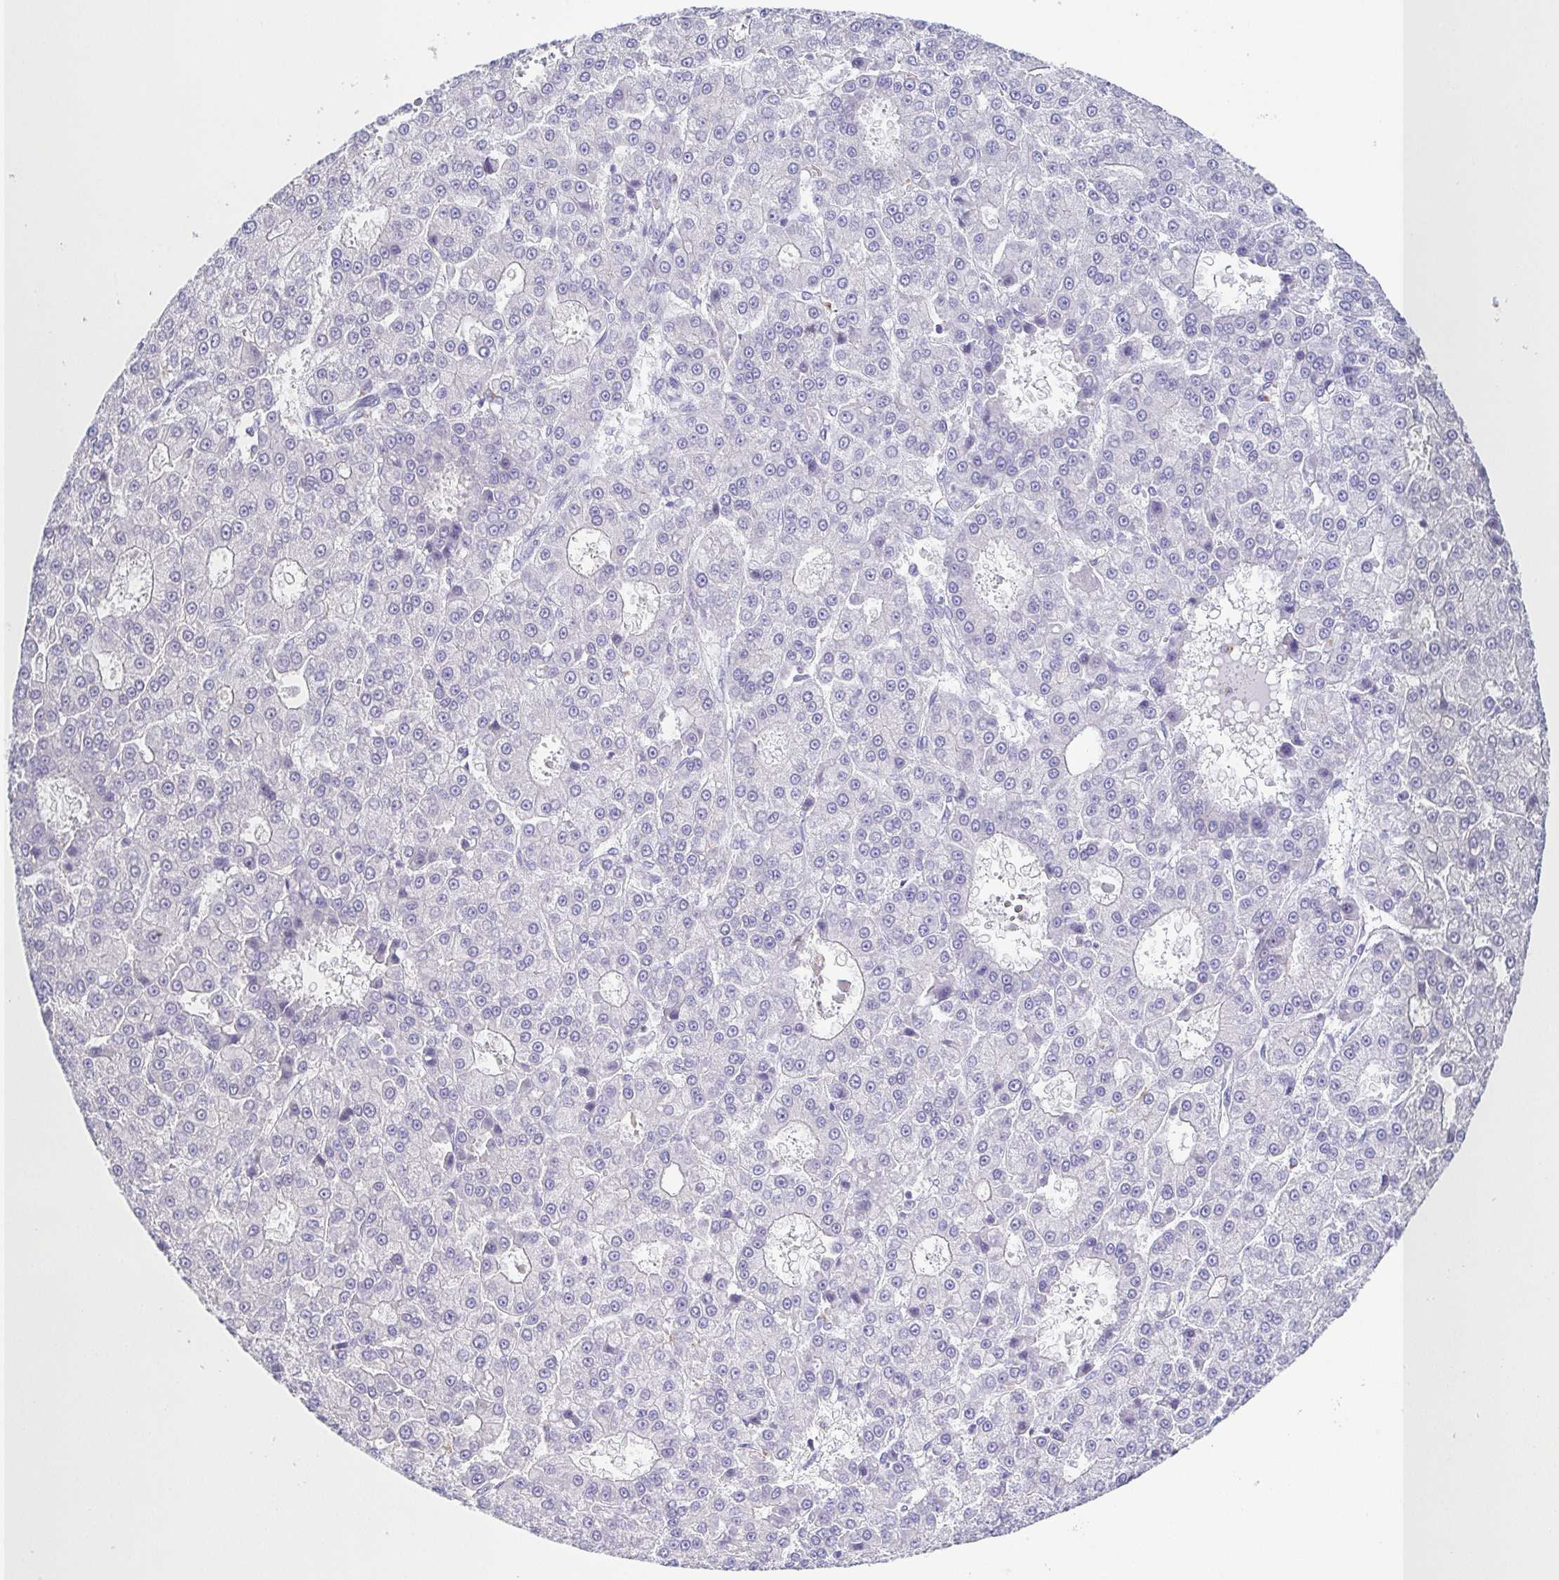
{"staining": {"intensity": "negative", "quantity": "none", "location": "none"}, "tissue": "liver cancer", "cell_type": "Tumor cells", "image_type": "cancer", "snomed": [{"axis": "morphology", "description": "Carcinoma, Hepatocellular, NOS"}, {"axis": "topography", "description": "Liver"}], "caption": "This is an immunohistochemistry photomicrograph of liver hepatocellular carcinoma. There is no staining in tumor cells.", "gene": "PKDREJ", "patient": {"sex": "male", "age": 70}}